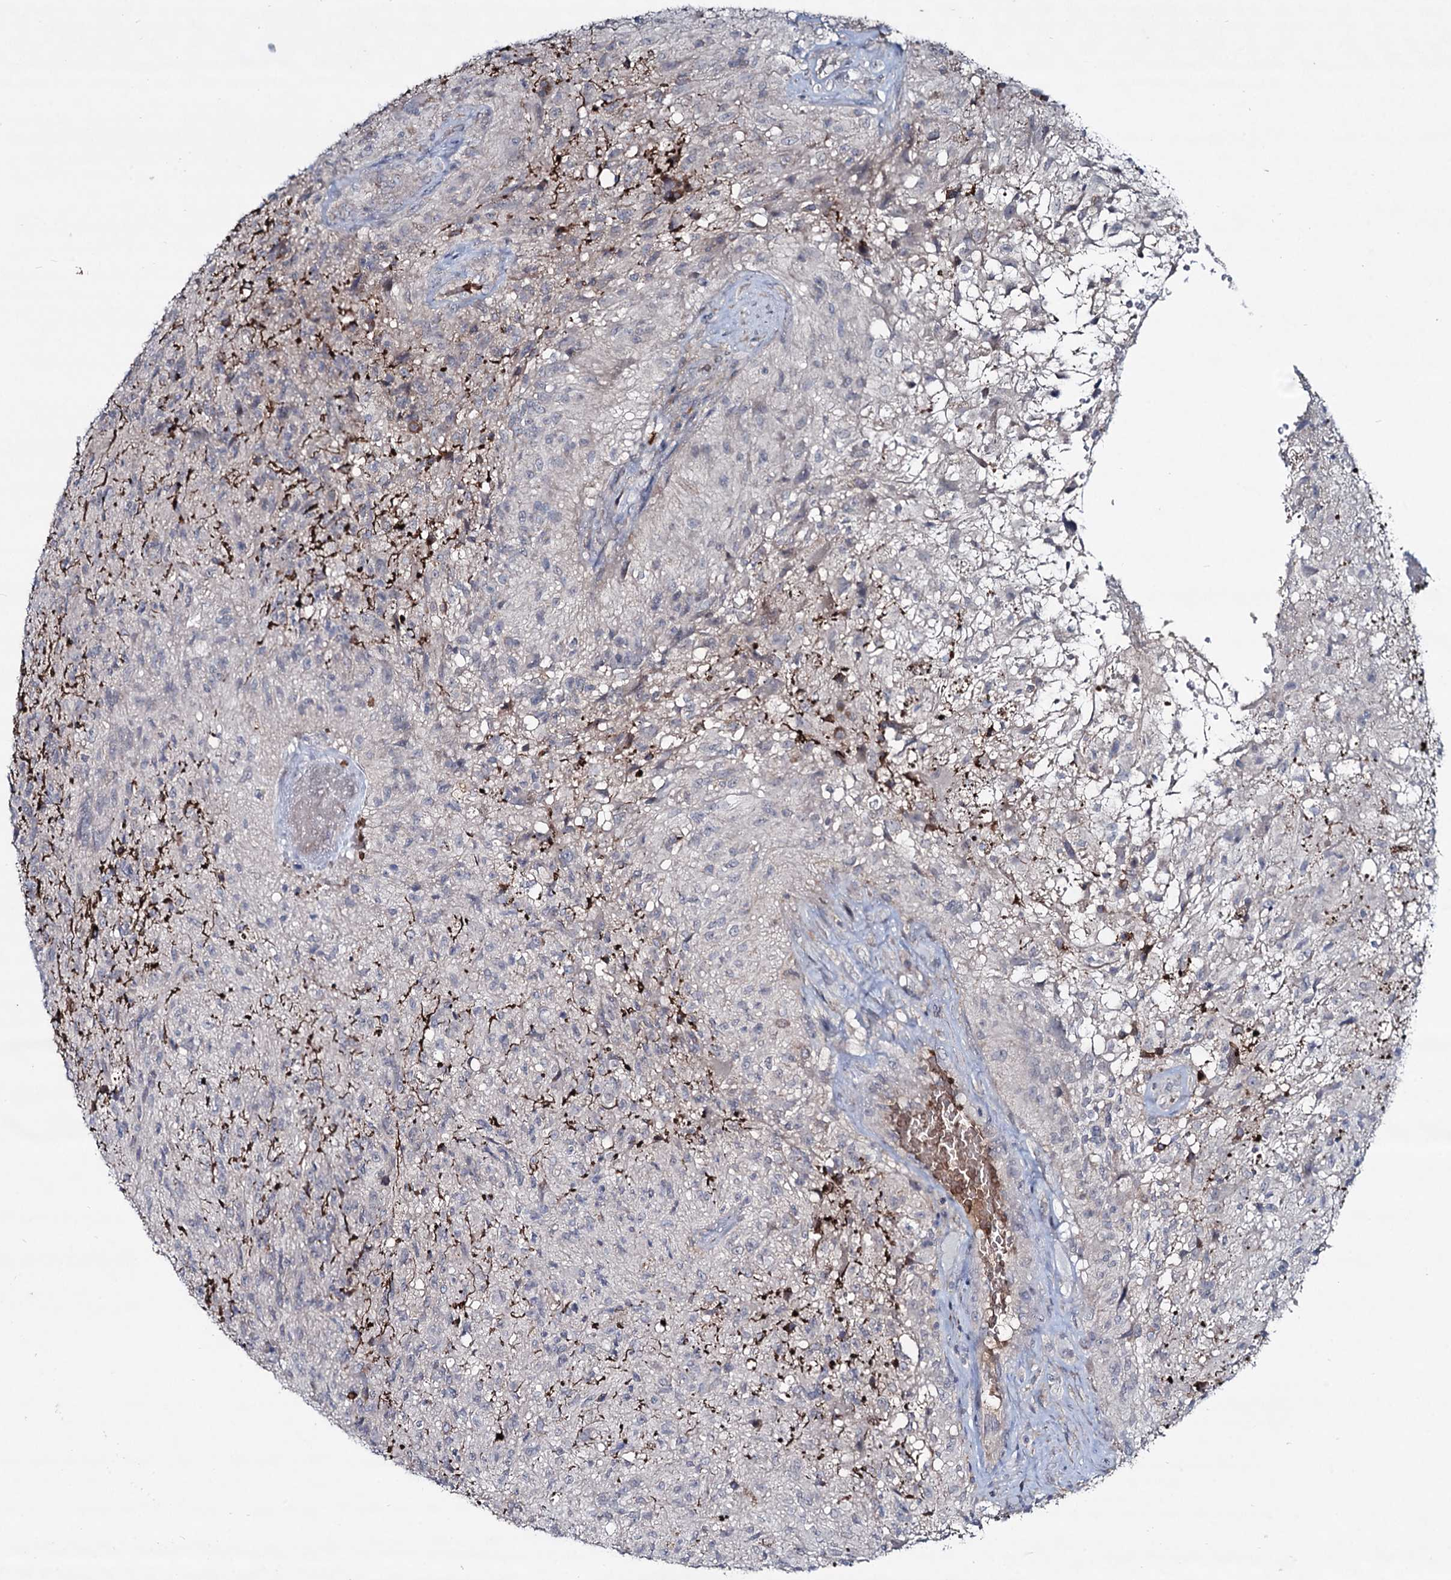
{"staining": {"intensity": "negative", "quantity": "none", "location": "none"}, "tissue": "glioma", "cell_type": "Tumor cells", "image_type": "cancer", "snomed": [{"axis": "morphology", "description": "Glioma, malignant, High grade"}, {"axis": "topography", "description": "Brain"}], "caption": "DAB (3,3'-diaminobenzidine) immunohistochemical staining of human malignant glioma (high-grade) reveals no significant expression in tumor cells.", "gene": "RNF6", "patient": {"sex": "male", "age": 56}}